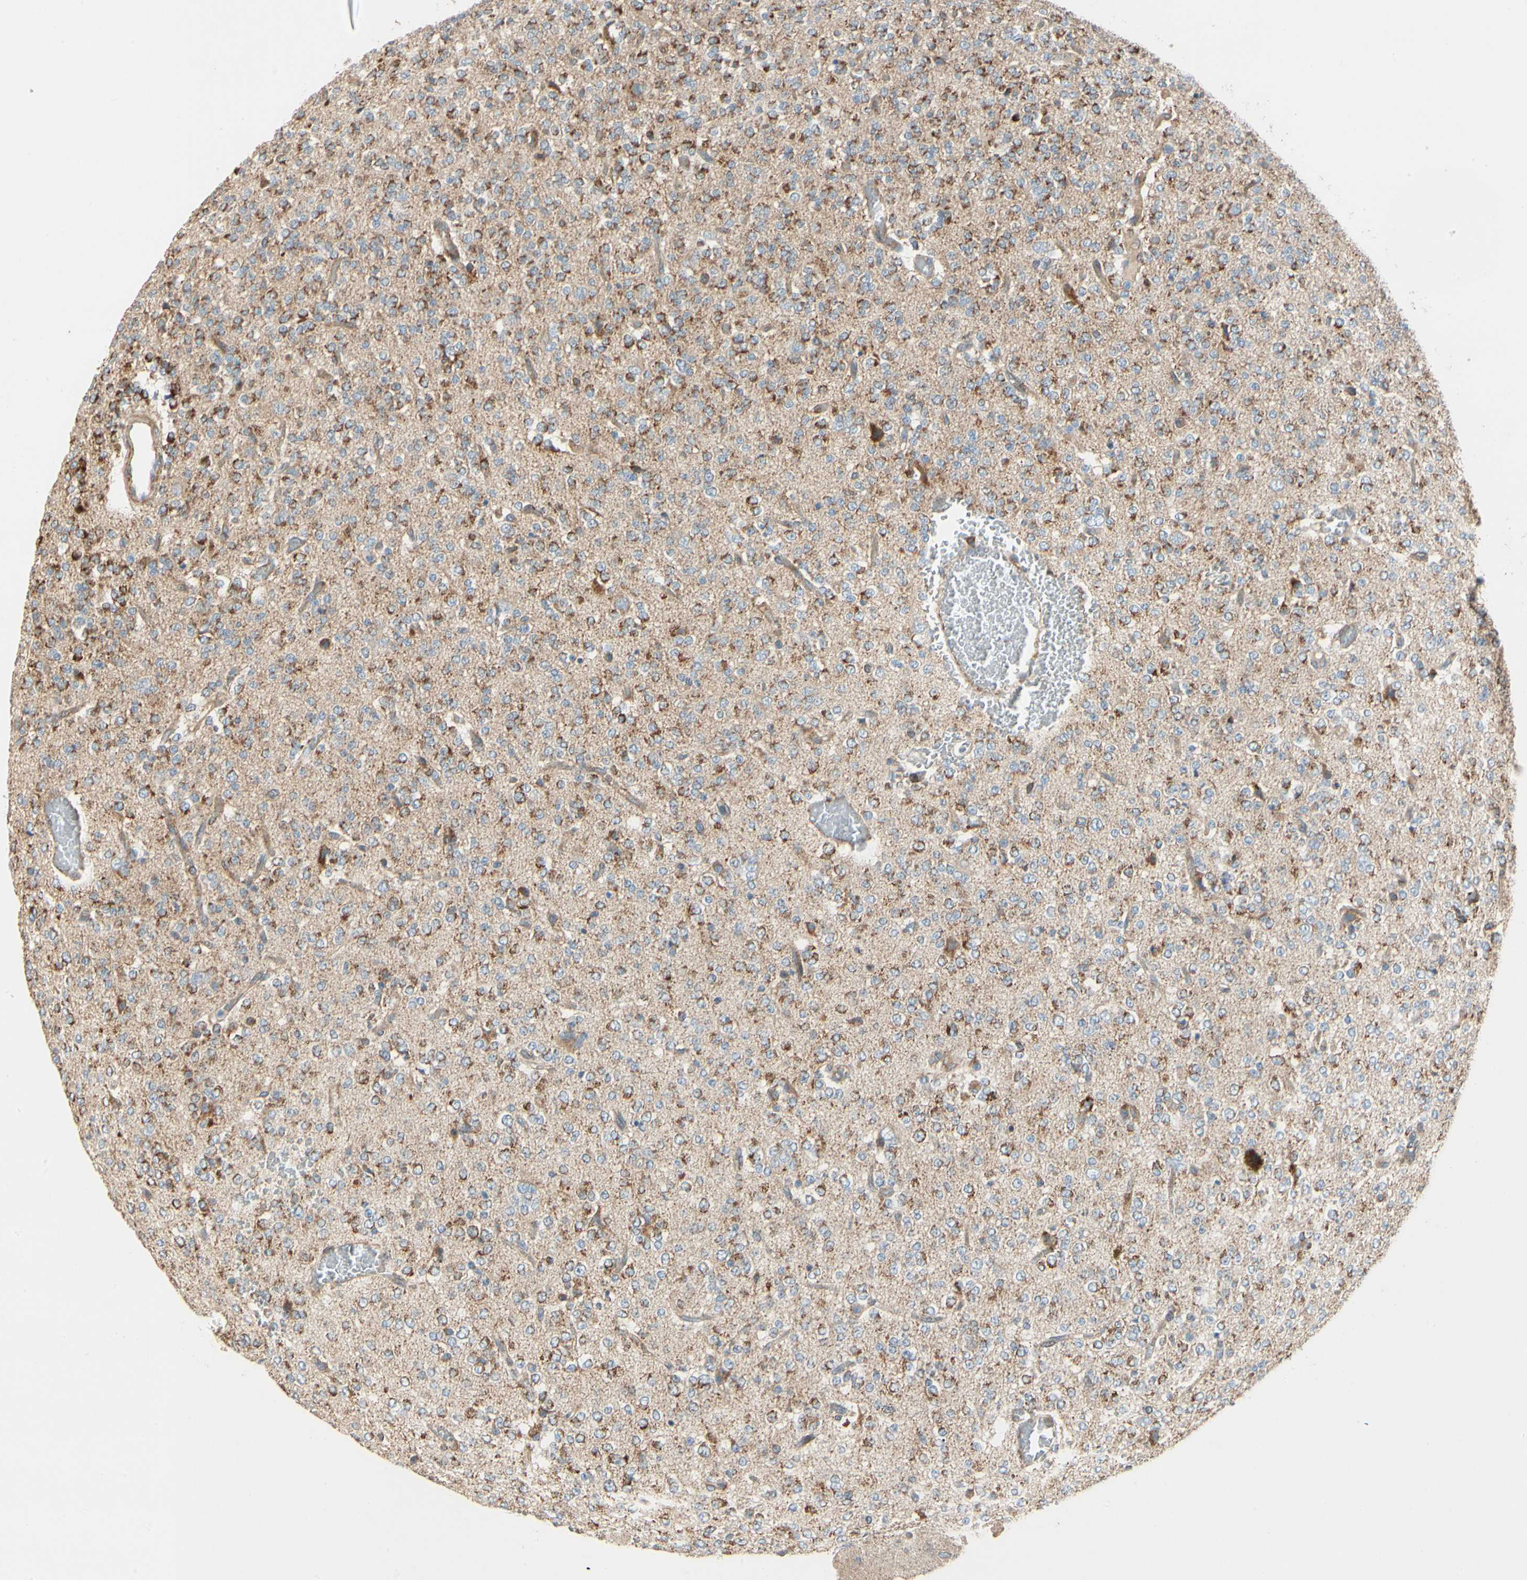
{"staining": {"intensity": "moderate", "quantity": ">75%", "location": "cytoplasmic/membranous"}, "tissue": "glioma", "cell_type": "Tumor cells", "image_type": "cancer", "snomed": [{"axis": "morphology", "description": "Glioma, malignant, Low grade"}, {"axis": "topography", "description": "Brain"}], "caption": "Immunohistochemical staining of glioma reveals moderate cytoplasmic/membranous protein positivity in approximately >75% of tumor cells. The protein is stained brown, and the nuclei are stained in blue (DAB (3,3'-diaminobenzidine) IHC with brightfield microscopy, high magnification).", "gene": "MRPL9", "patient": {"sex": "male", "age": 38}}